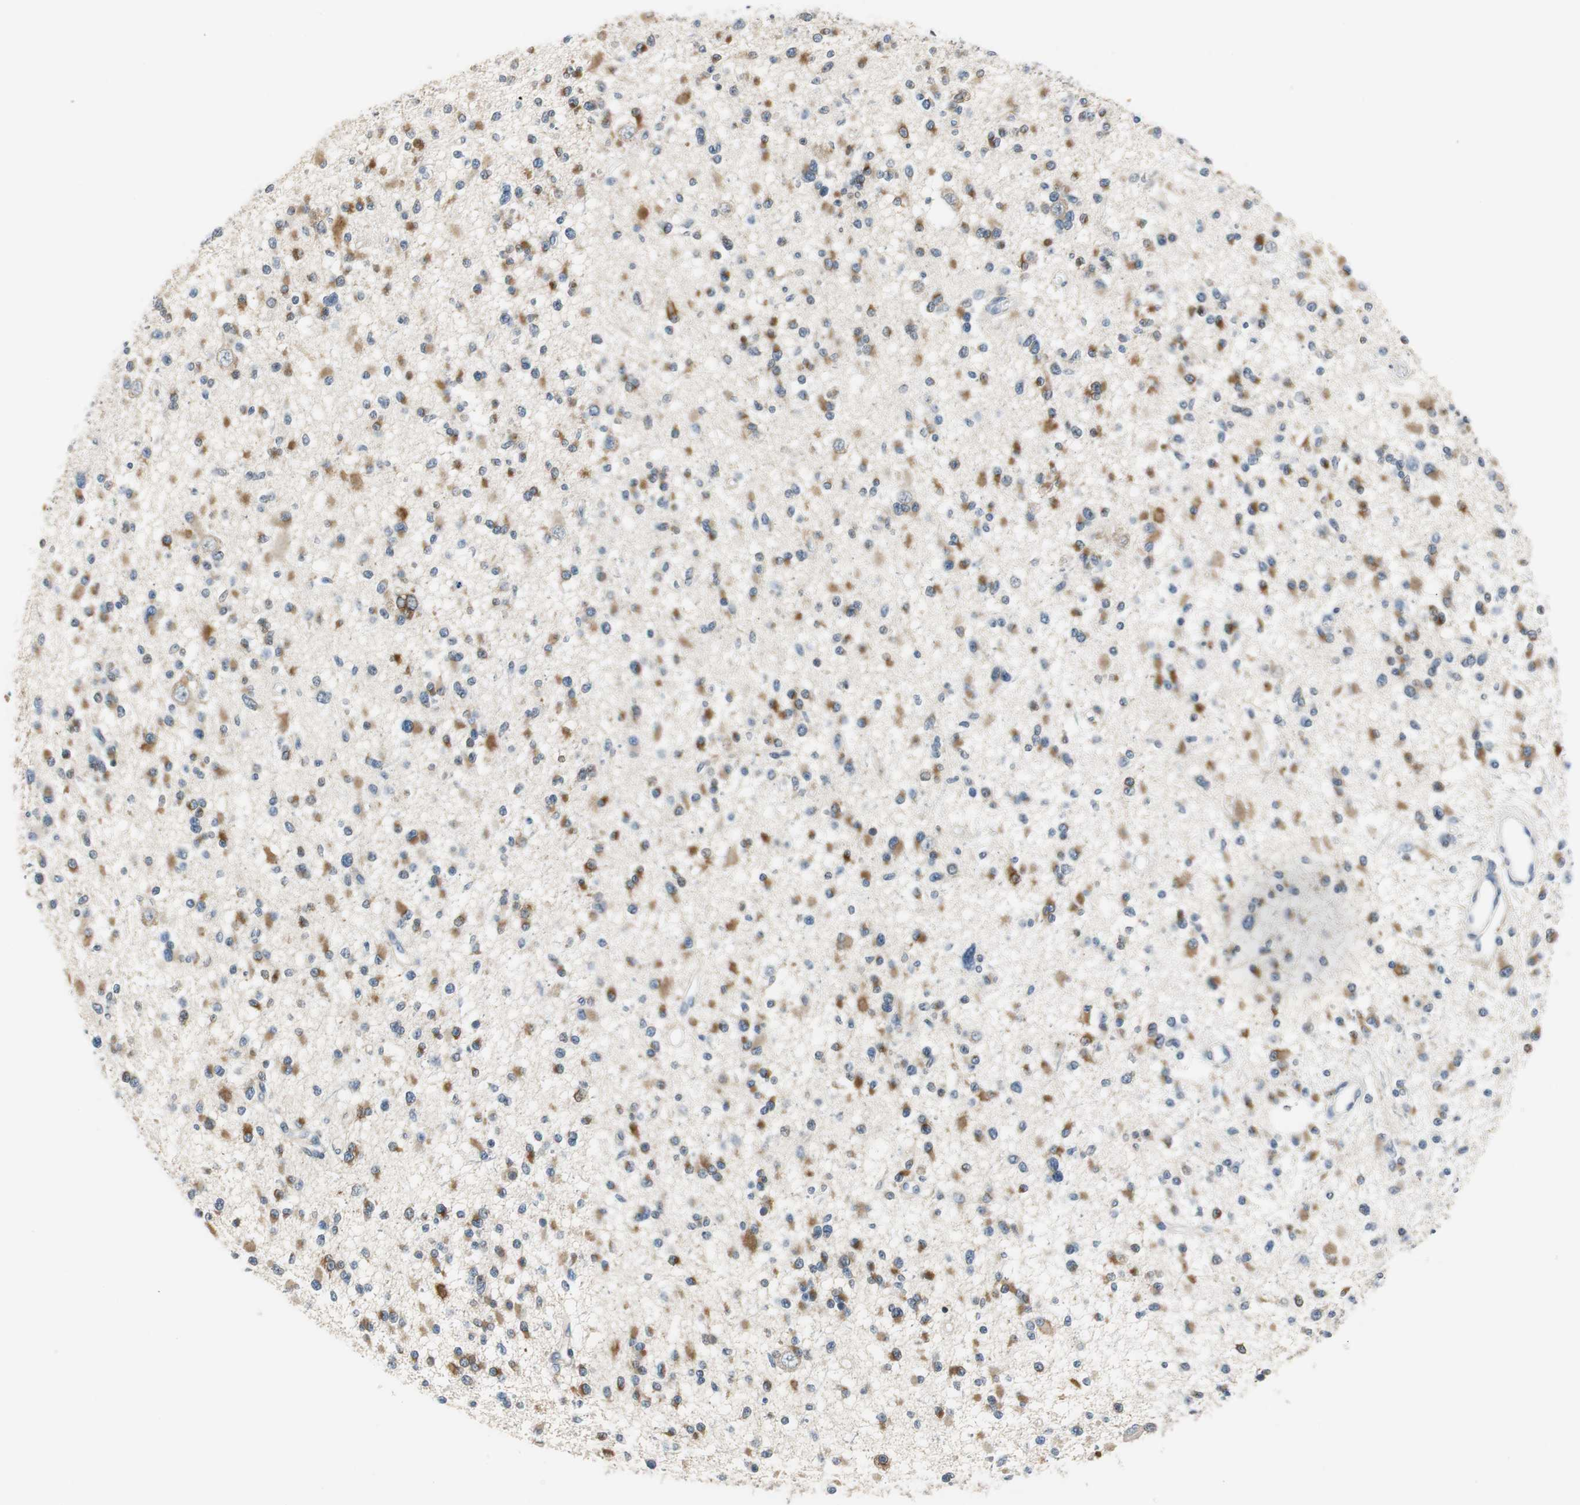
{"staining": {"intensity": "strong", "quantity": "25%-75%", "location": "cytoplasmic/membranous"}, "tissue": "glioma", "cell_type": "Tumor cells", "image_type": "cancer", "snomed": [{"axis": "morphology", "description": "Glioma, malignant, Low grade"}, {"axis": "topography", "description": "Brain"}], "caption": "A high-resolution photomicrograph shows immunohistochemistry staining of malignant glioma (low-grade), which exhibits strong cytoplasmic/membranous positivity in about 25%-75% of tumor cells.", "gene": "FADS2", "patient": {"sex": "female", "age": 22}}